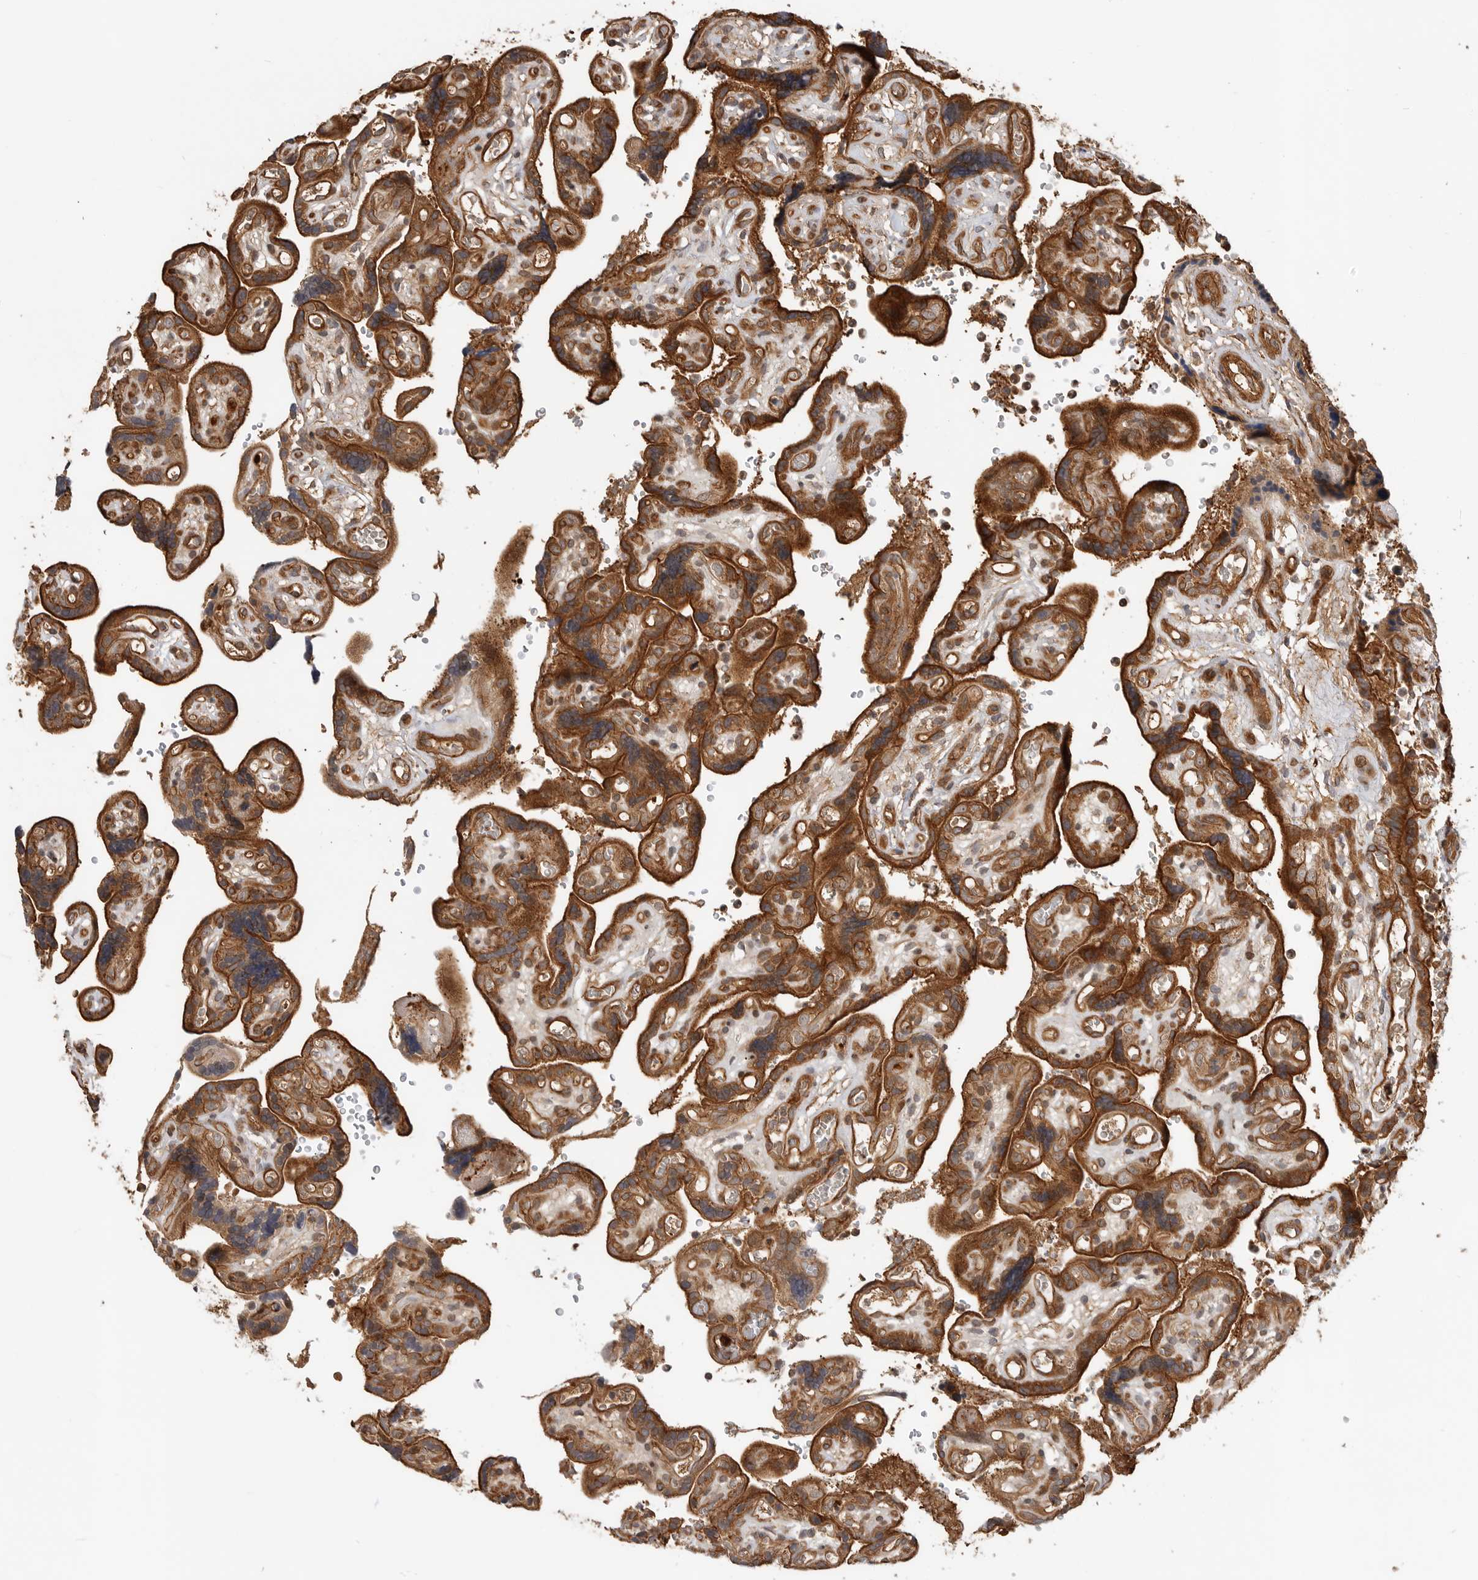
{"staining": {"intensity": "strong", "quantity": ">75%", "location": "cytoplasmic/membranous"}, "tissue": "placenta", "cell_type": "Decidual cells", "image_type": "normal", "snomed": [{"axis": "morphology", "description": "Normal tissue, NOS"}, {"axis": "topography", "description": "Placenta"}], "caption": "High-magnification brightfield microscopy of benign placenta stained with DAB (brown) and counterstained with hematoxylin (blue). decidual cells exhibit strong cytoplasmic/membranous staining is identified in about>75% of cells.", "gene": "GPATCH2", "patient": {"sex": "female", "age": 30}}